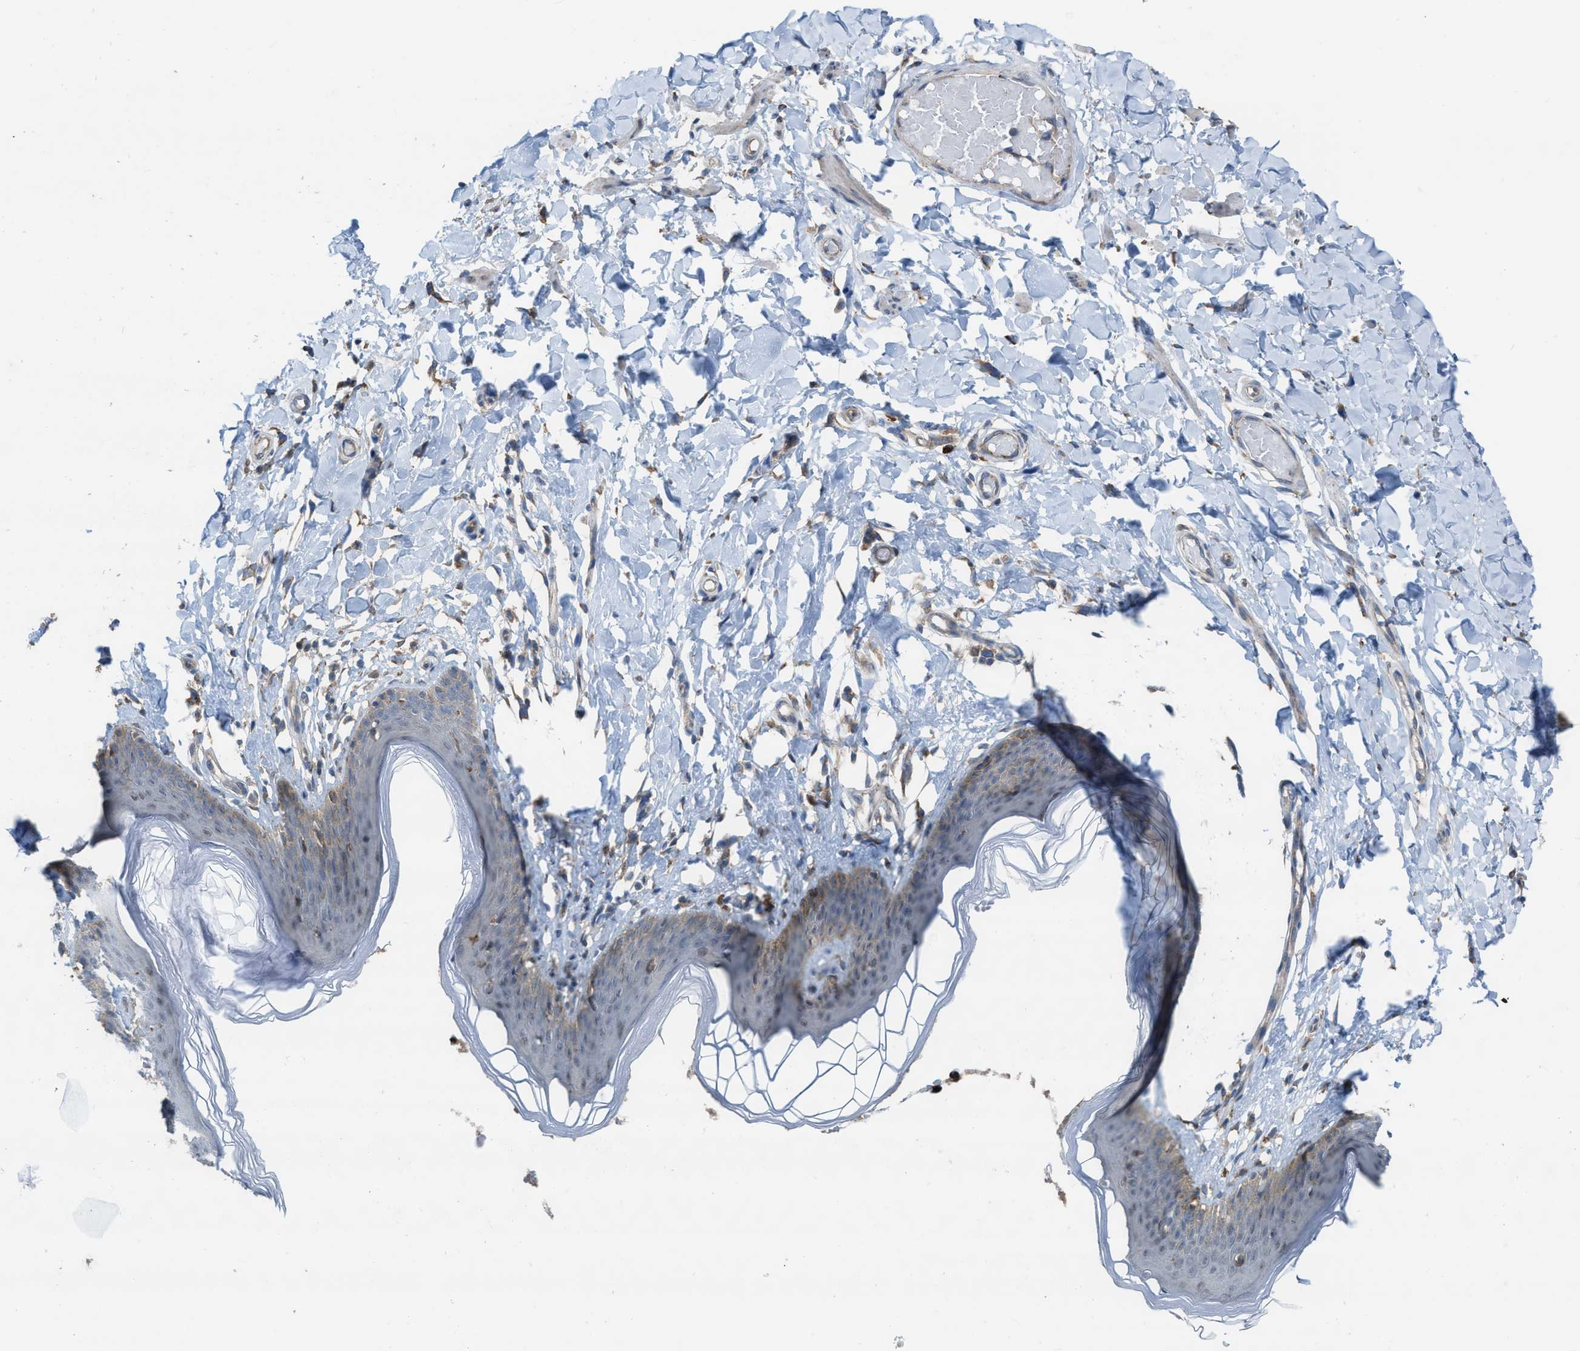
{"staining": {"intensity": "moderate", "quantity": "<25%", "location": "cytoplasmic/membranous"}, "tissue": "skin", "cell_type": "Epidermal cells", "image_type": "normal", "snomed": [{"axis": "morphology", "description": "Normal tissue, NOS"}, {"axis": "topography", "description": "Vulva"}], "caption": "Protein analysis of normal skin displays moderate cytoplasmic/membranous staining in approximately <25% of epidermal cells. The protein of interest is stained brown, and the nuclei are stained in blue (DAB IHC with brightfield microscopy, high magnification).", "gene": "PLAA", "patient": {"sex": "female", "age": 66}}